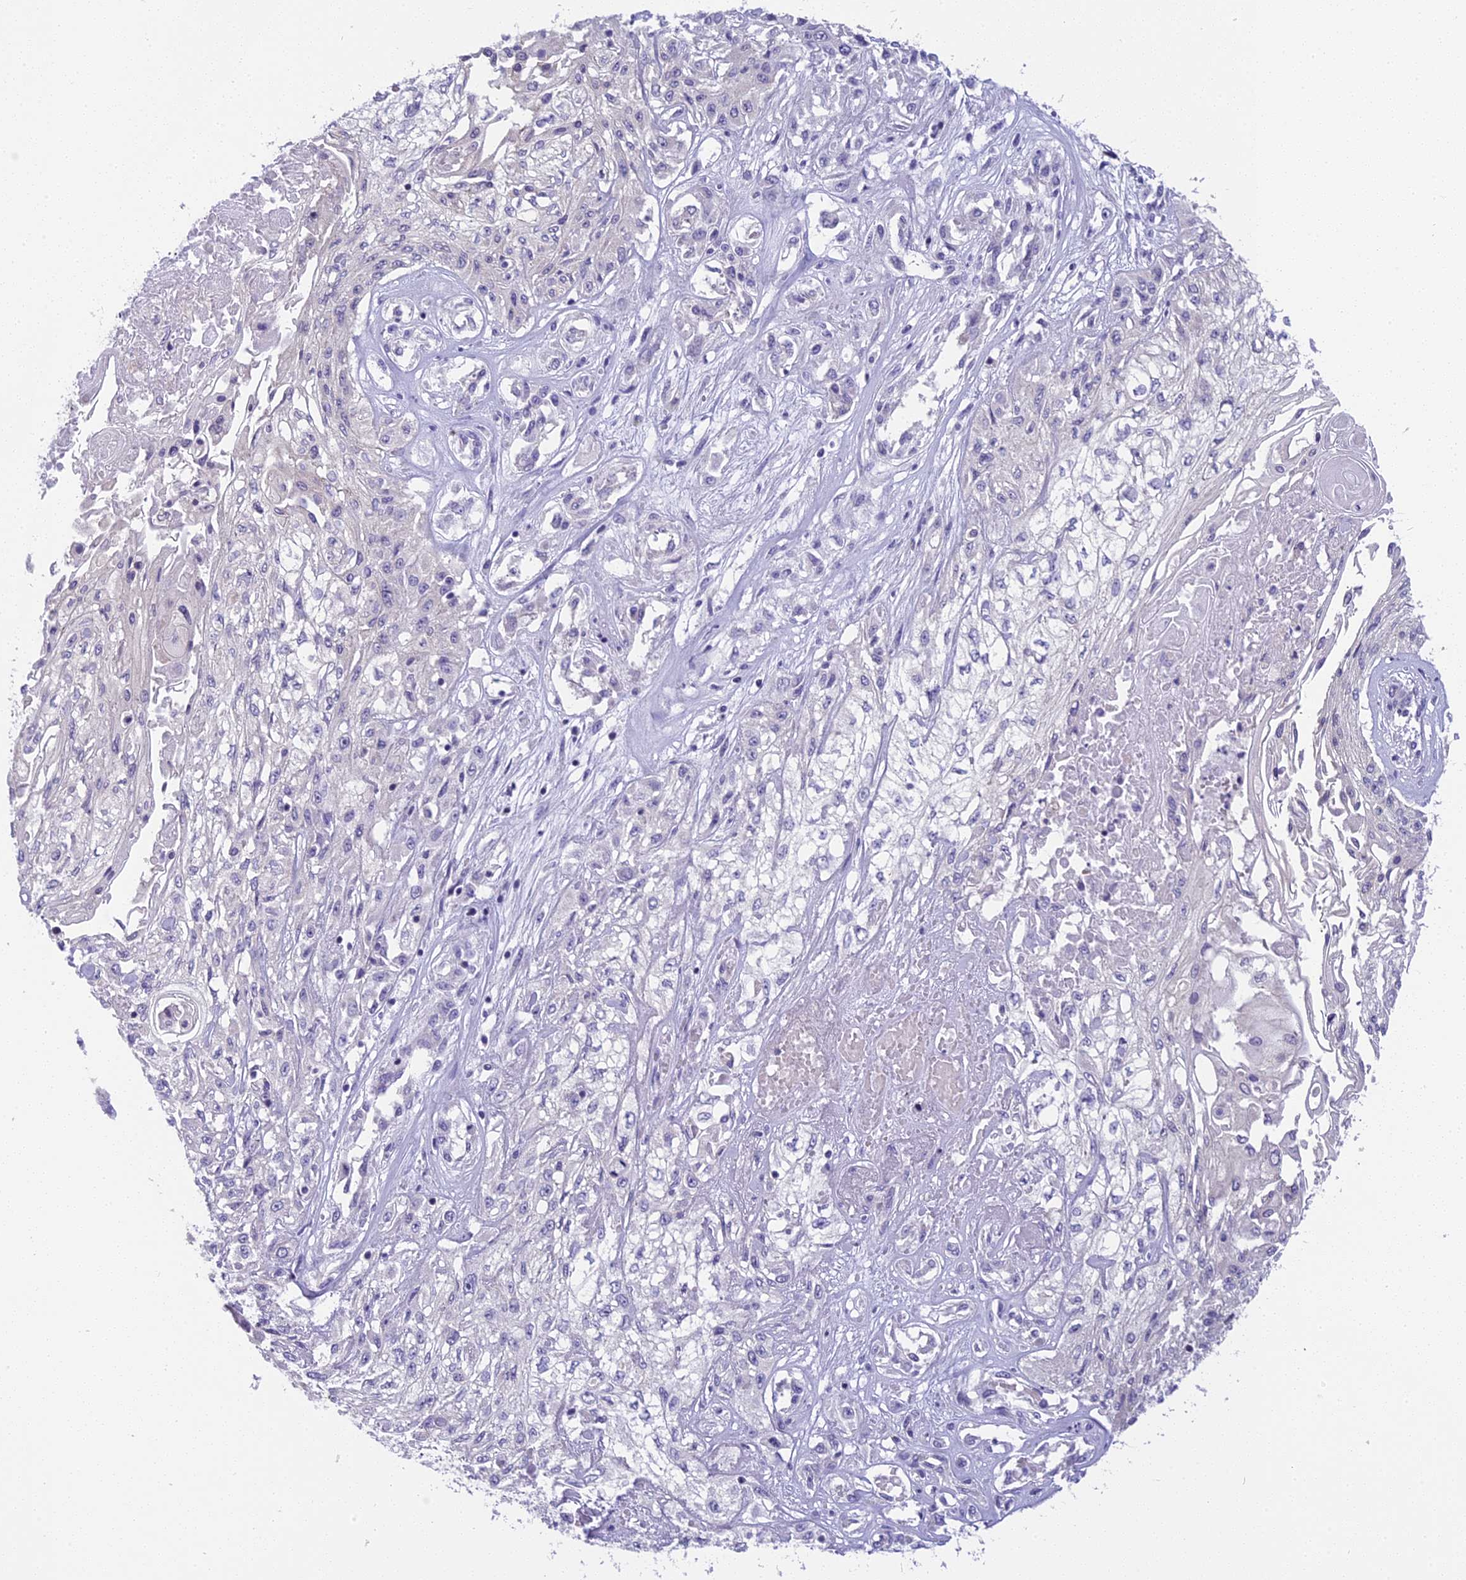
{"staining": {"intensity": "negative", "quantity": "none", "location": "none"}, "tissue": "skin cancer", "cell_type": "Tumor cells", "image_type": "cancer", "snomed": [{"axis": "morphology", "description": "Squamous cell carcinoma, NOS"}, {"axis": "morphology", "description": "Squamous cell carcinoma, metastatic, NOS"}, {"axis": "topography", "description": "Skin"}, {"axis": "topography", "description": "Lymph node"}], "caption": "The photomicrograph shows no staining of tumor cells in skin cancer.", "gene": "ARHGEF37", "patient": {"sex": "male", "age": 75}}